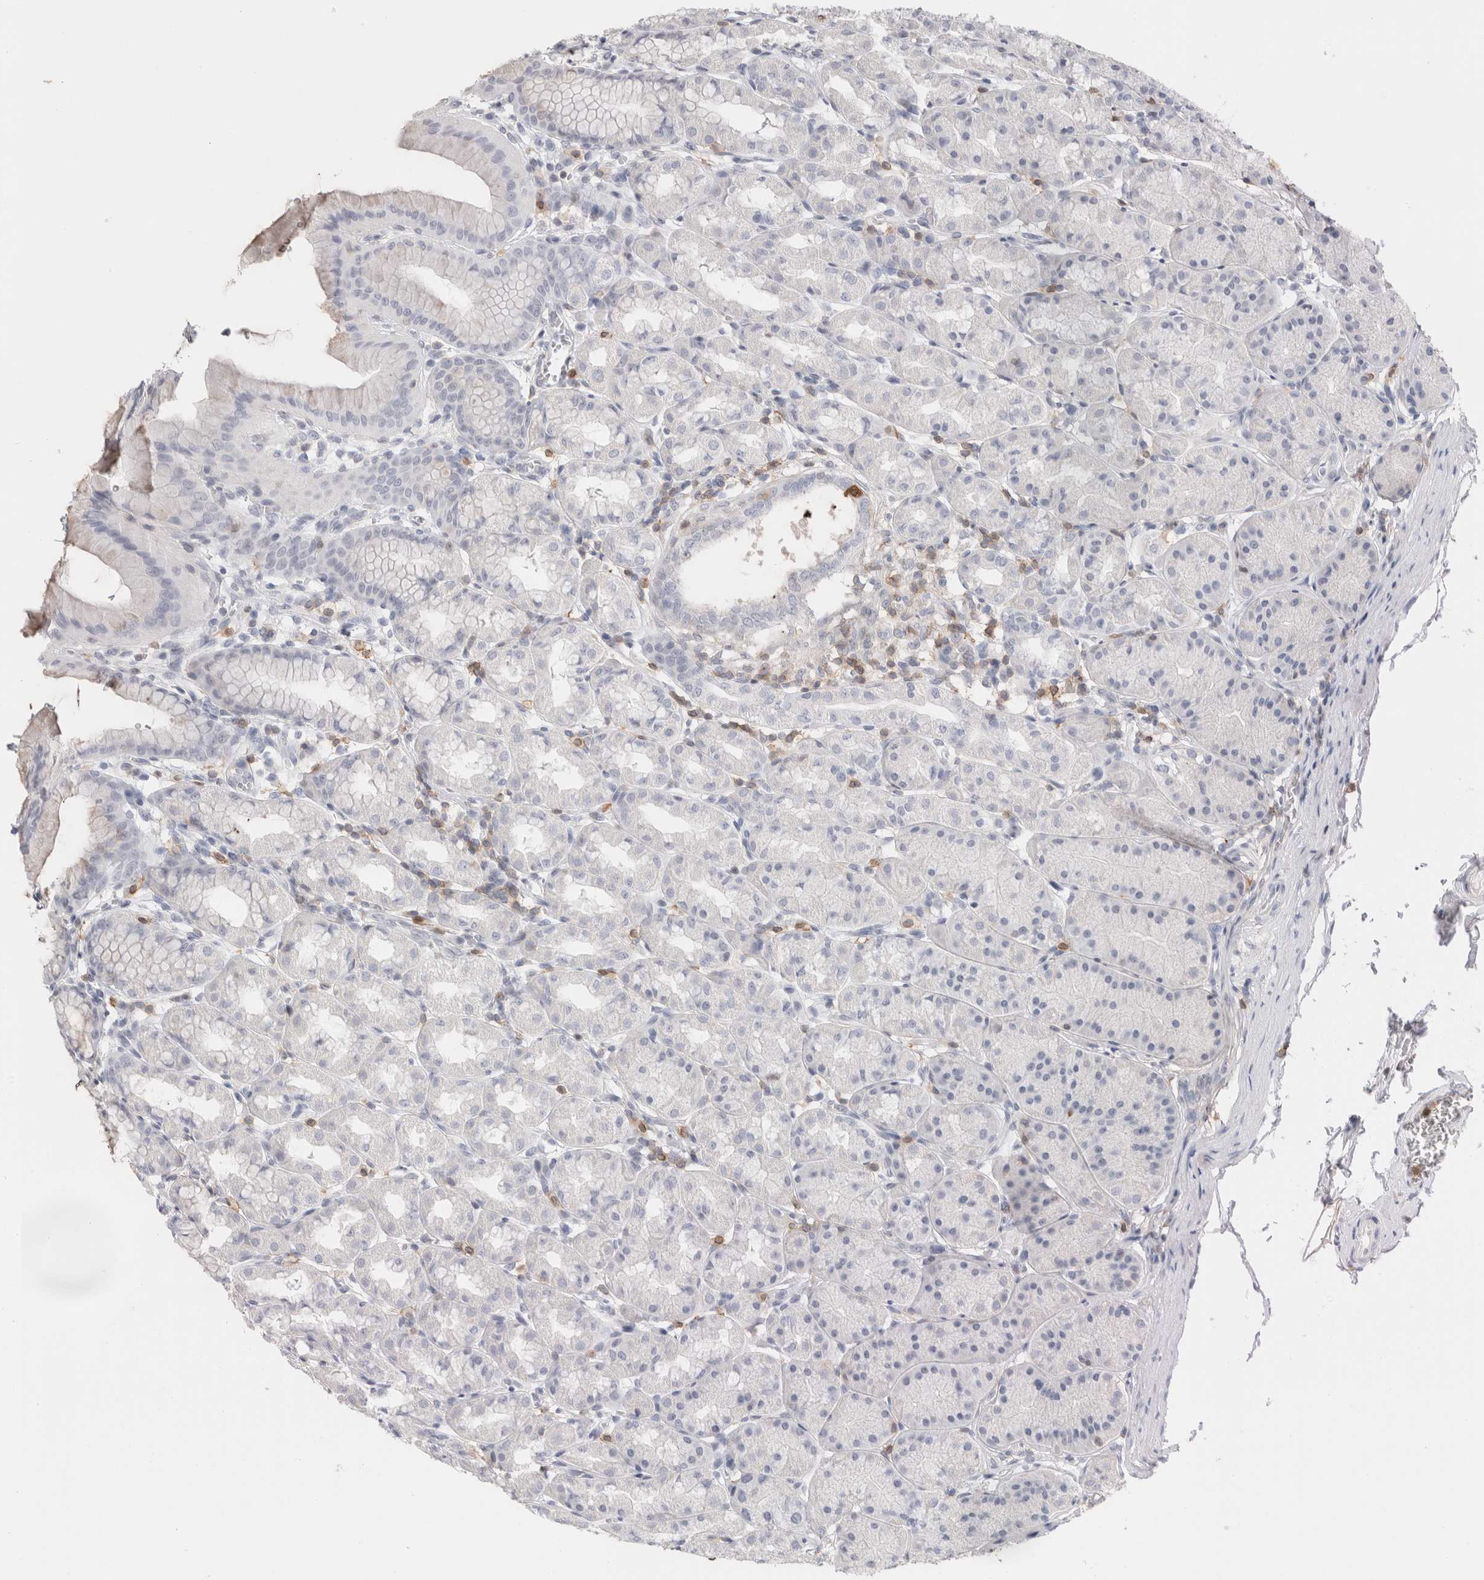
{"staining": {"intensity": "negative", "quantity": "none", "location": "none"}, "tissue": "stomach", "cell_type": "Glandular cells", "image_type": "normal", "snomed": [{"axis": "morphology", "description": "Normal tissue, NOS"}, {"axis": "topography", "description": "Stomach"}], "caption": "Human stomach stained for a protein using immunohistochemistry shows no expression in glandular cells.", "gene": "P2RY2", "patient": {"sex": "male", "age": 42}}